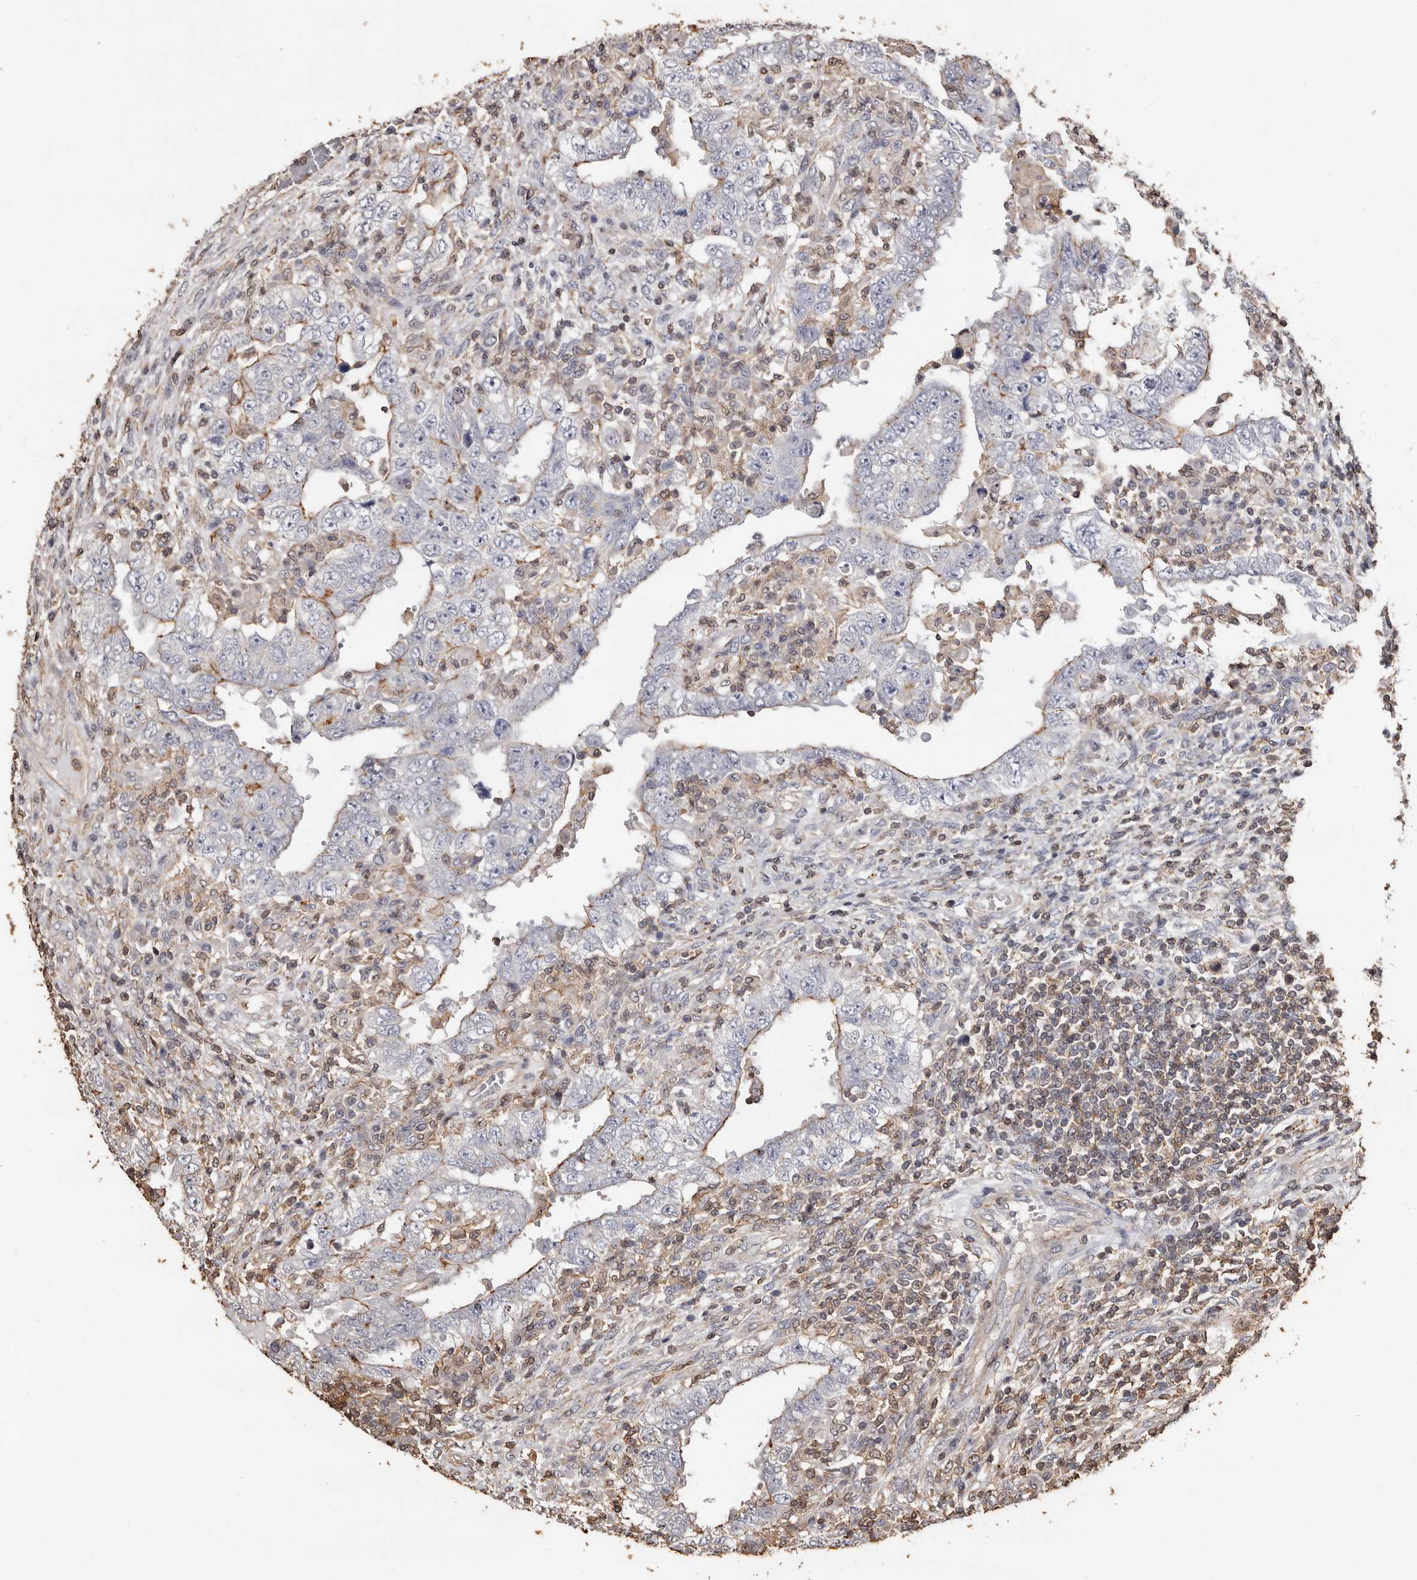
{"staining": {"intensity": "moderate", "quantity": "<25%", "location": "cytoplasmic/membranous"}, "tissue": "testis cancer", "cell_type": "Tumor cells", "image_type": "cancer", "snomed": [{"axis": "morphology", "description": "Carcinoma, Embryonal, NOS"}, {"axis": "topography", "description": "Testis"}], "caption": "This micrograph shows IHC staining of human testis cancer (embryonal carcinoma), with low moderate cytoplasmic/membranous positivity in about <25% of tumor cells.", "gene": "GSK3A", "patient": {"sex": "male", "age": 26}}